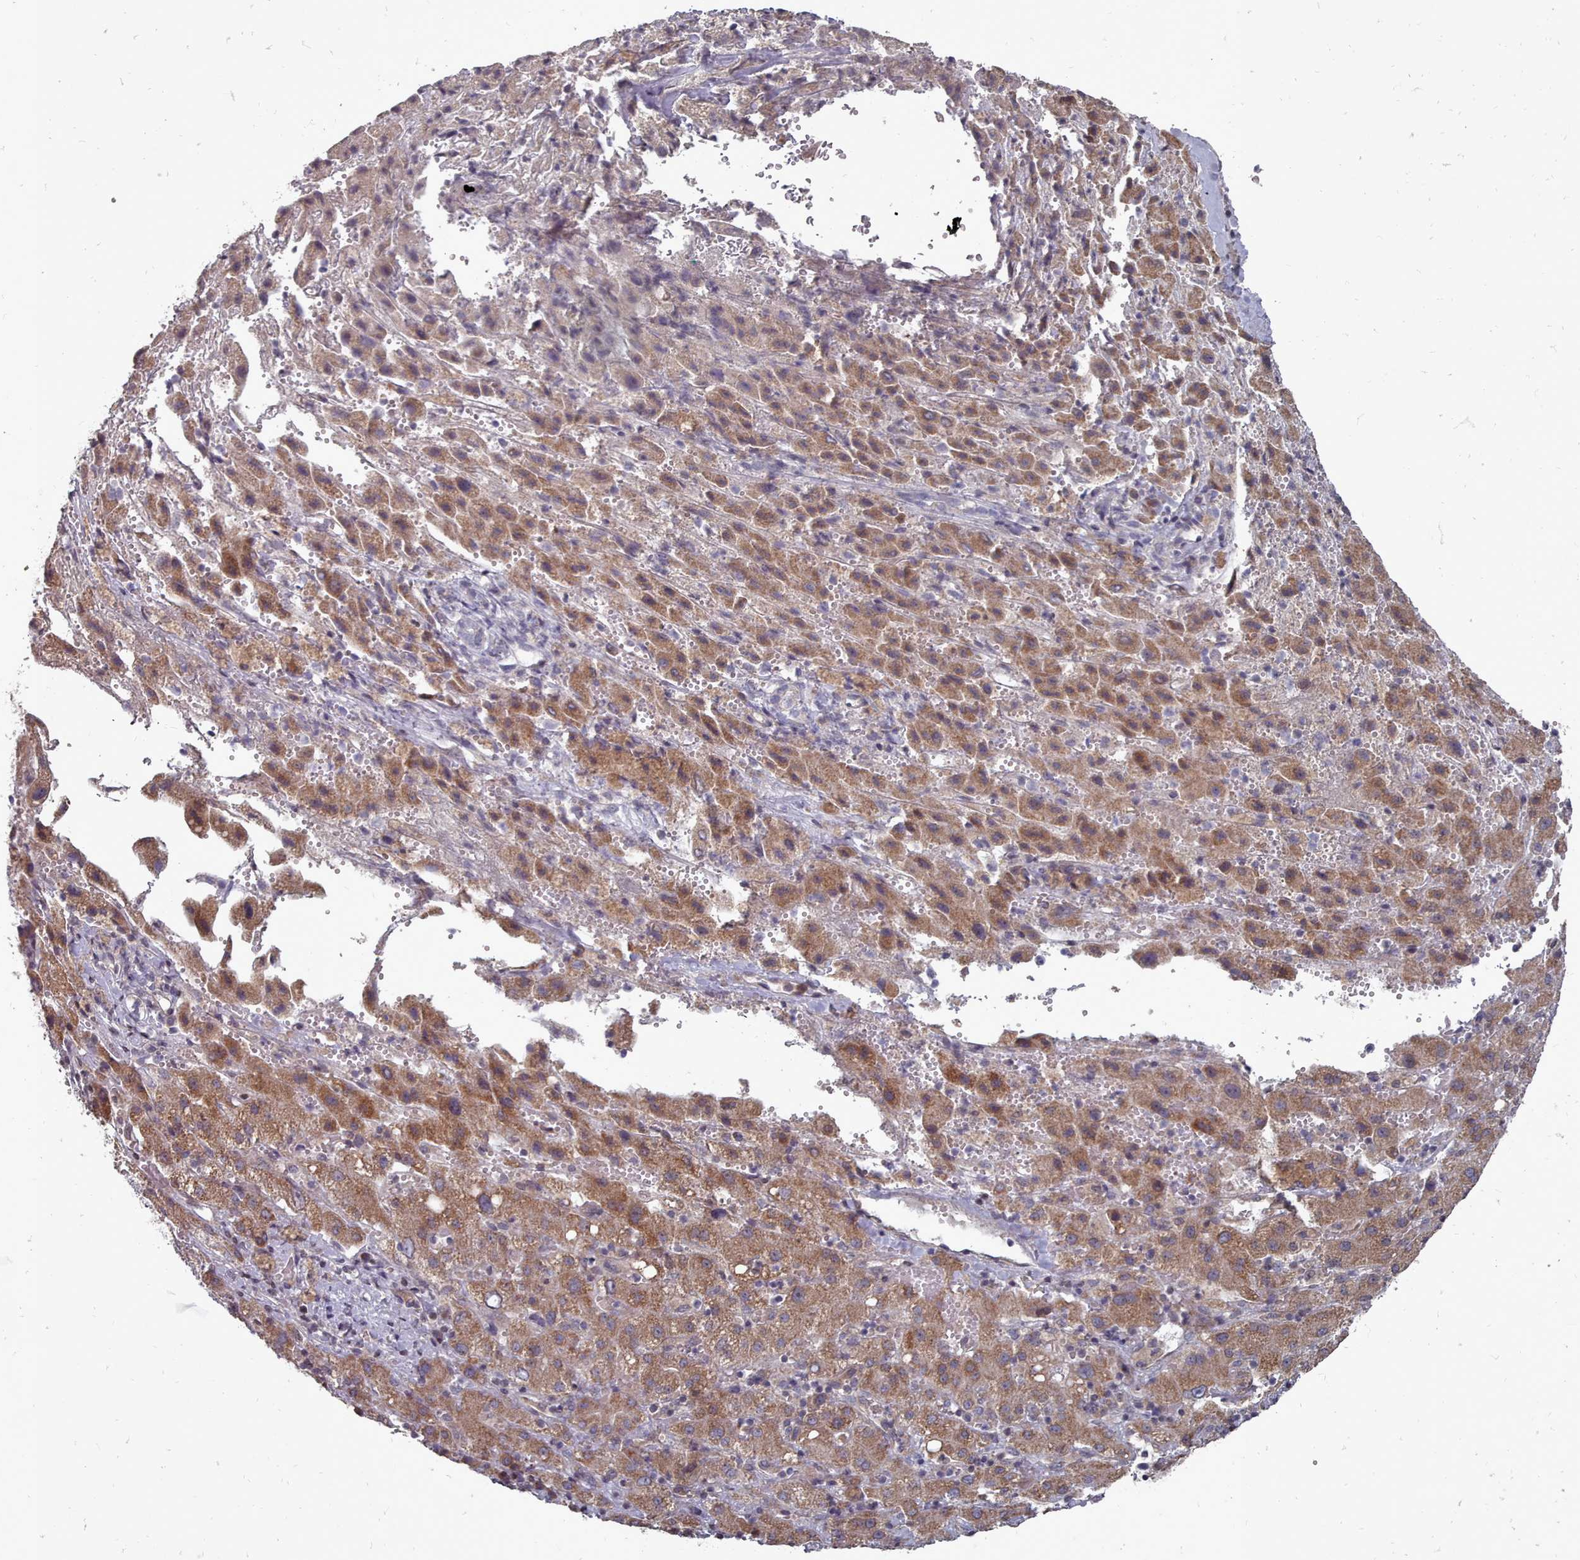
{"staining": {"intensity": "moderate", "quantity": ">75%", "location": "cytoplasmic/membranous"}, "tissue": "liver cancer", "cell_type": "Tumor cells", "image_type": "cancer", "snomed": [{"axis": "morphology", "description": "Carcinoma, Hepatocellular, NOS"}, {"axis": "topography", "description": "Liver"}], "caption": "Immunohistochemical staining of liver cancer (hepatocellular carcinoma) exhibits medium levels of moderate cytoplasmic/membranous staining in about >75% of tumor cells. (DAB IHC with brightfield microscopy, high magnification).", "gene": "ACKR3", "patient": {"sex": "female", "age": 58}}